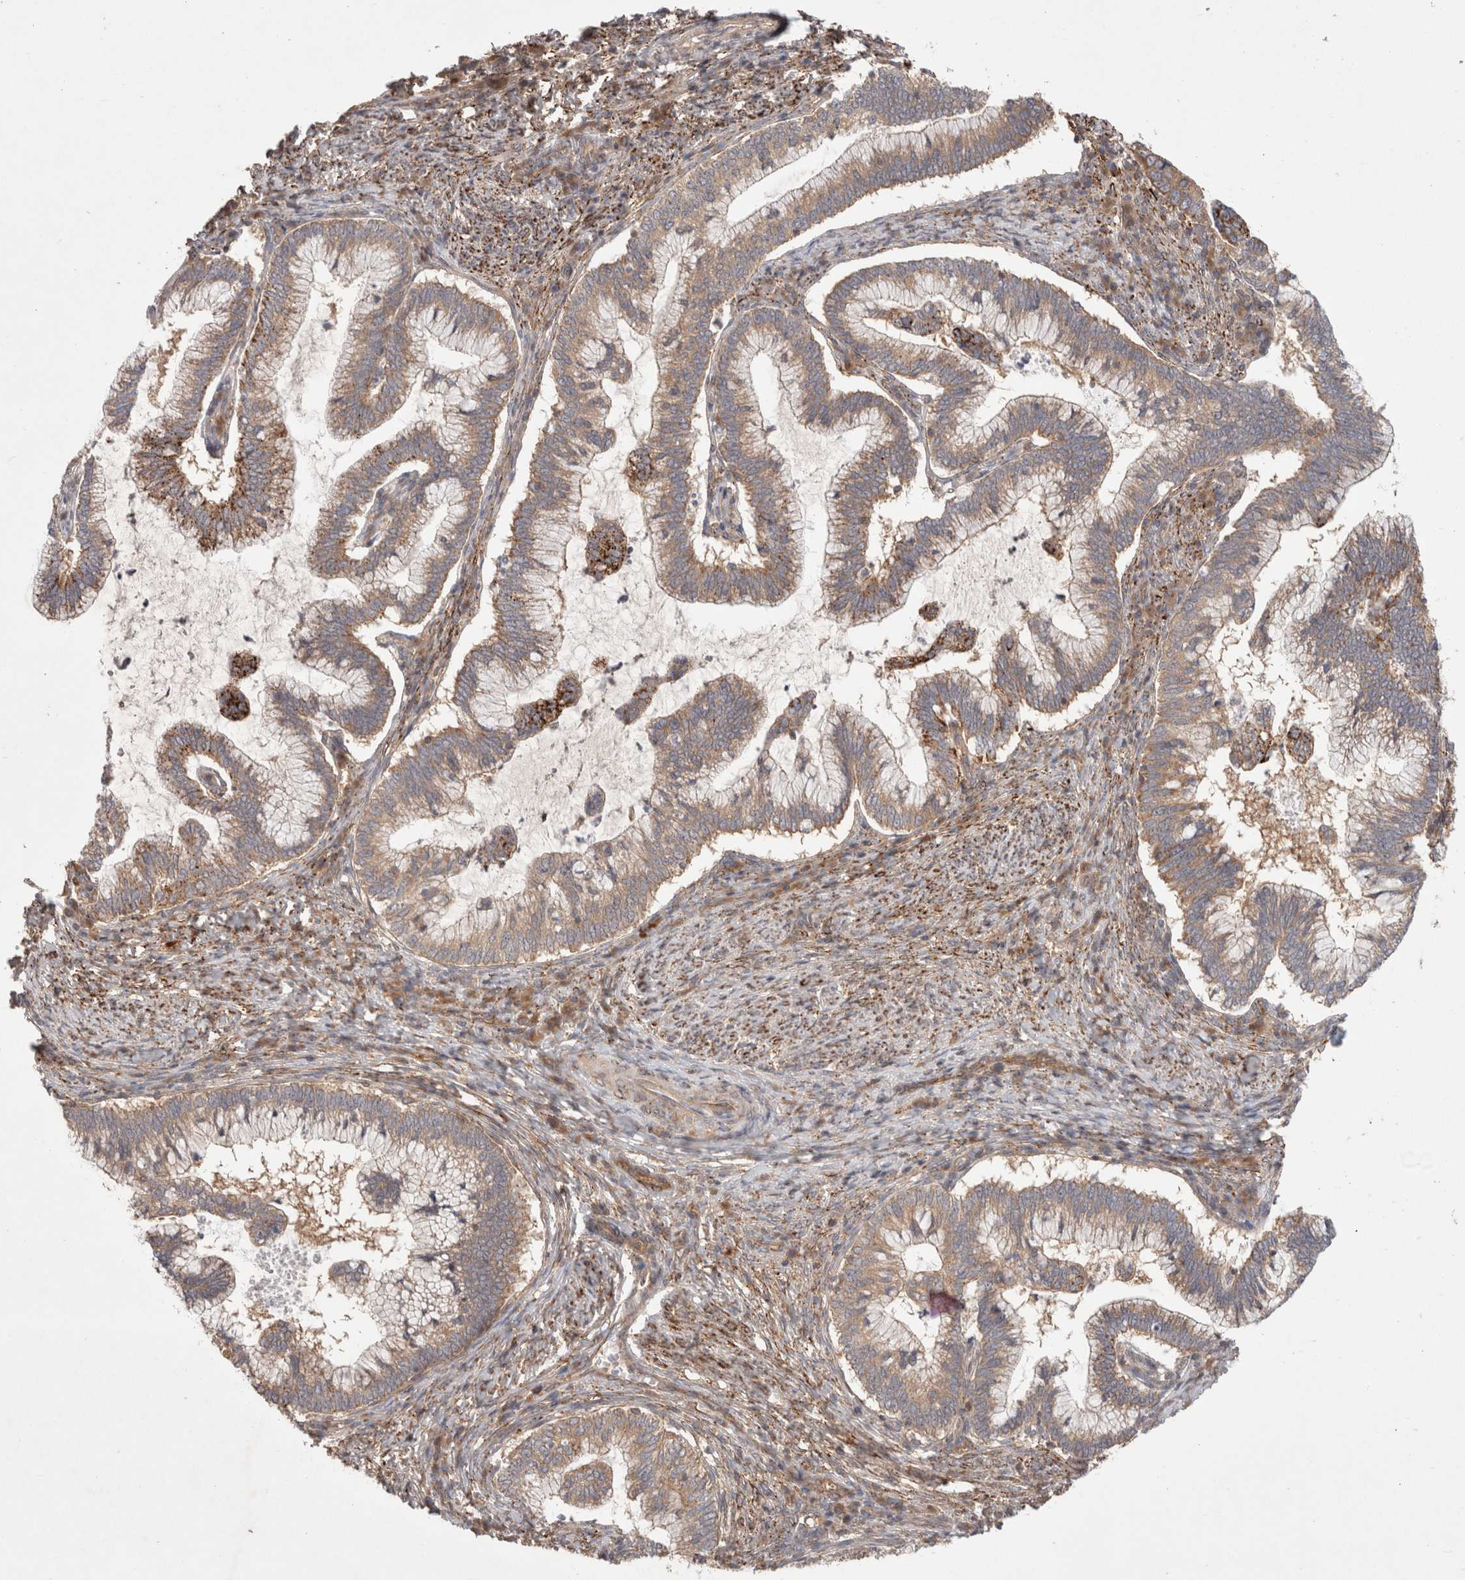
{"staining": {"intensity": "moderate", "quantity": ">75%", "location": "cytoplasmic/membranous"}, "tissue": "cervical cancer", "cell_type": "Tumor cells", "image_type": "cancer", "snomed": [{"axis": "morphology", "description": "Adenocarcinoma, NOS"}, {"axis": "topography", "description": "Cervix"}], "caption": "Protein expression analysis of human cervical cancer (adenocarcinoma) reveals moderate cytoplasmic/membranous staining in about >75% of tumor cells. (DAB = brown stain, brightfield microscopy at high magnification).", "gene": "HROB", "patient": {"sex": "female", "age": 36}}